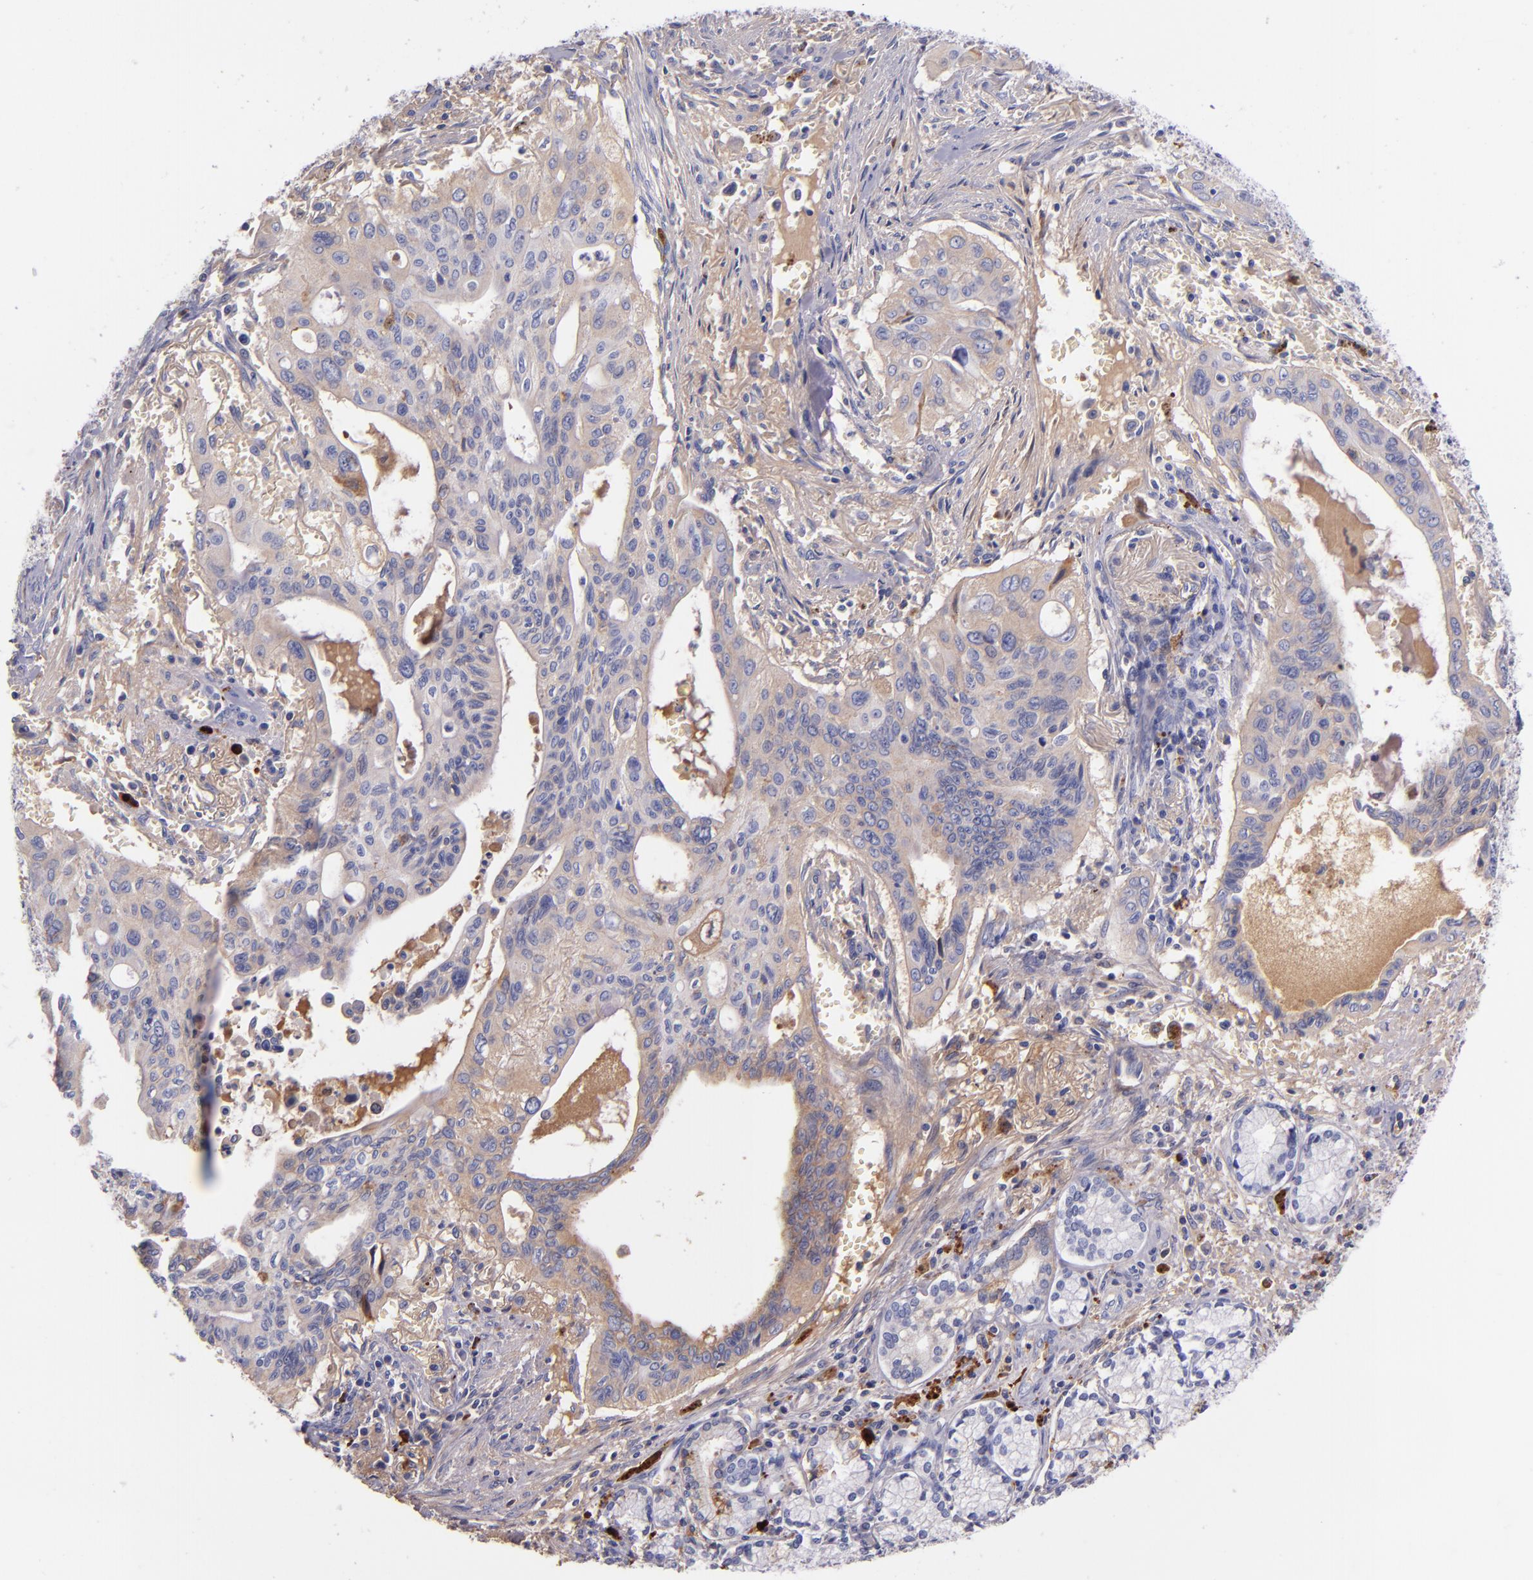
{"staining": {"intensity": "weak", "quantity": ">75%", "location": "cytoplasmic/membranous"}, "tissue": "pancreatic cancer", "cell_type": "Tumor cells", "image_type": "cancer", "snomed": [{"axis": "morphology", "description": "Adenocarcinoma, NOS"}, {"axis": "topography", "description": "Pancreas"}], "caption": "A low amount of weak cytoplasmic/membranous expression is identified in approximately >75% of tumor cells in pancreatic cancer tissue.", "gene": "KNG1", "patient": {"sex": "male", "age": 77}}